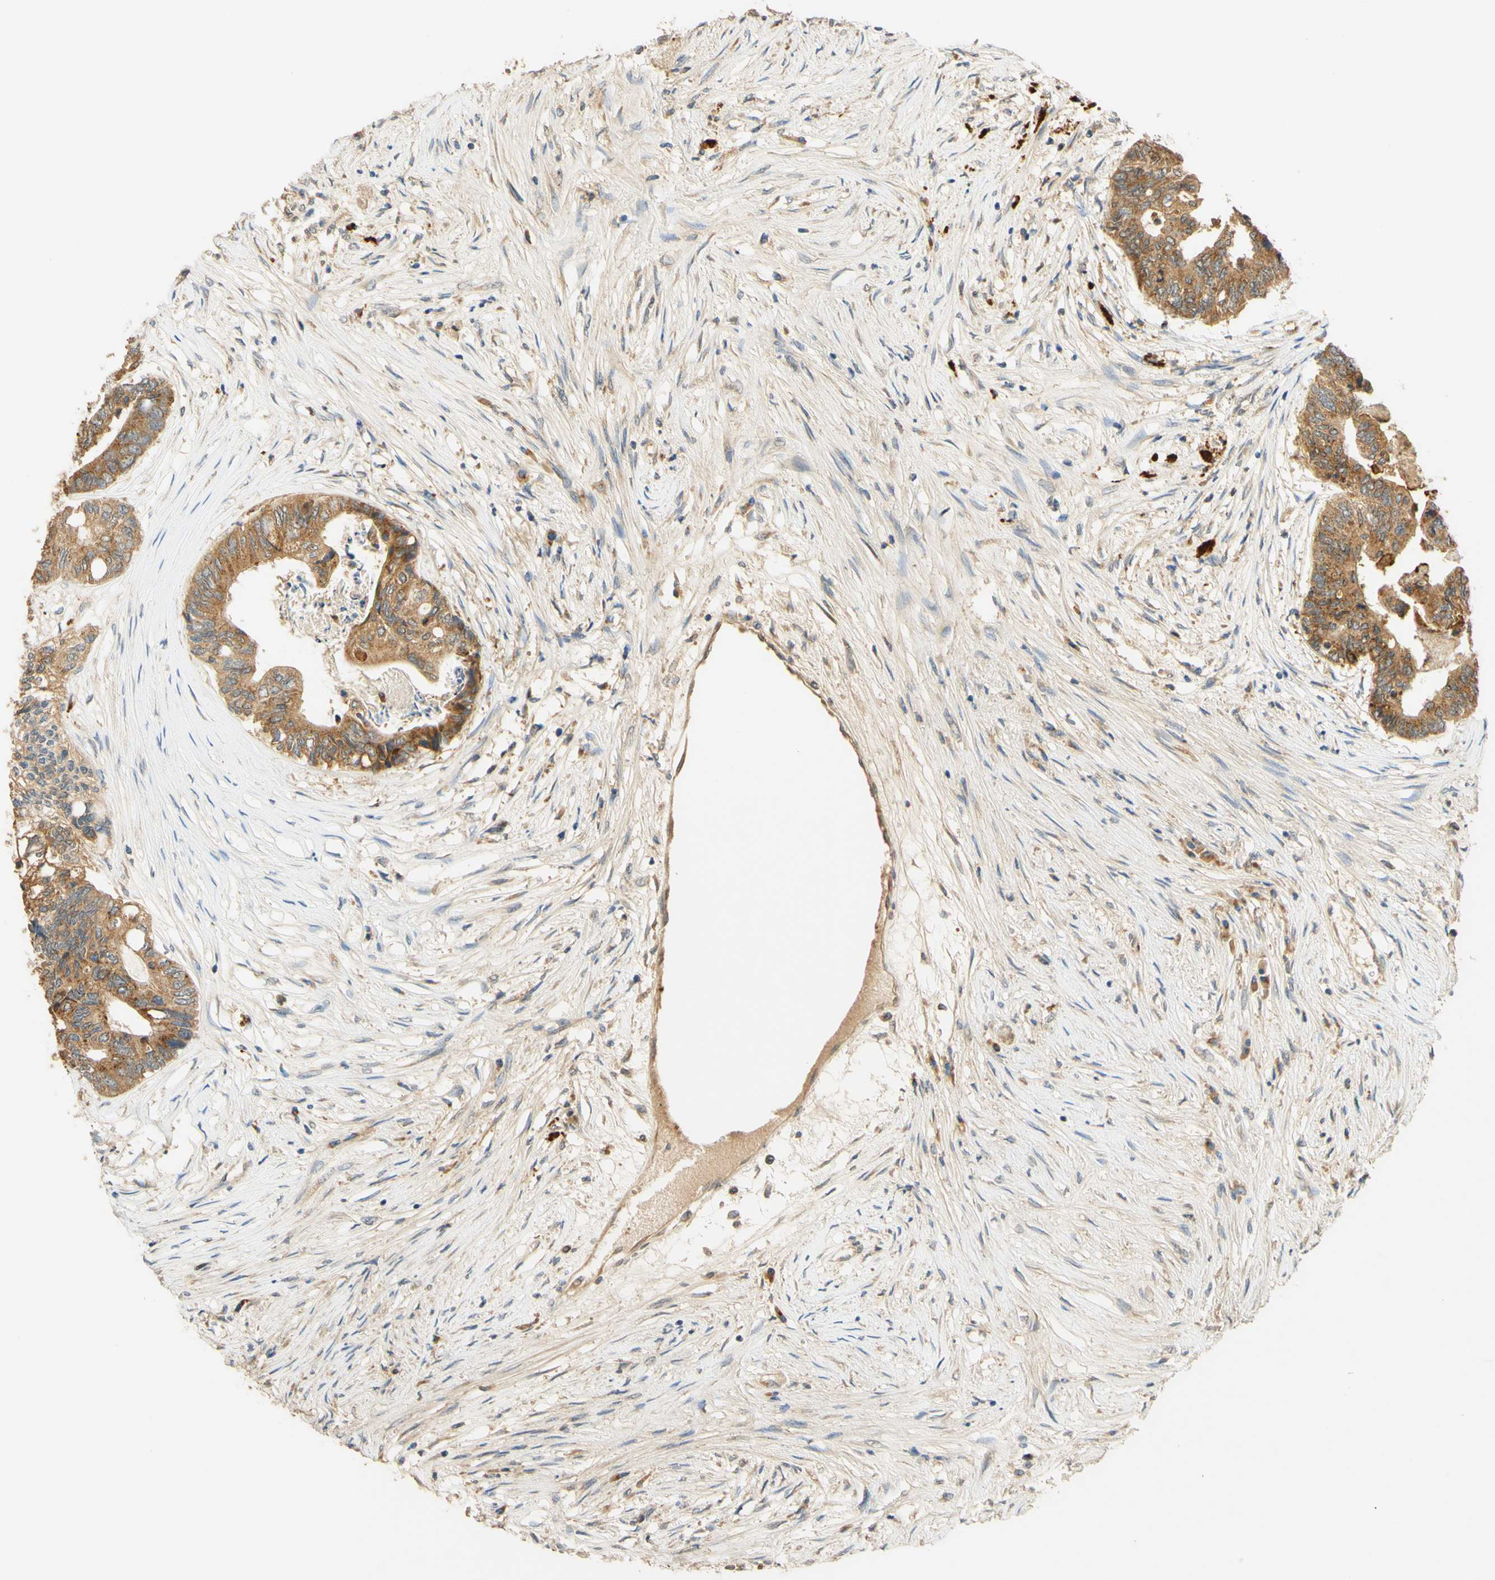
{"staining": {"intensity": "moderate", "quantity": ">75%", "location": "cytoplasmic/membranous"}, "tissue": "colorectal cancer", "cell_type": "Tumor cells", "image_type": "cancer", "snomed": [{"axis": "morphology", "description": "Adenocarcinoma, NOS"}, {"axis": "topography", "description": "Rectum"}], "caption": "A micrograph of colorectal cancer stained for a protein displays moderate cytoplasmic/membranous brown staining in tumor cells. (DAB (3,3'-diaminobenzidine) IHC, brown staining for protein, blue staining for nuclei).", "gene": "ENTREP2", "patient": {"sex": "male", "age": 63}}